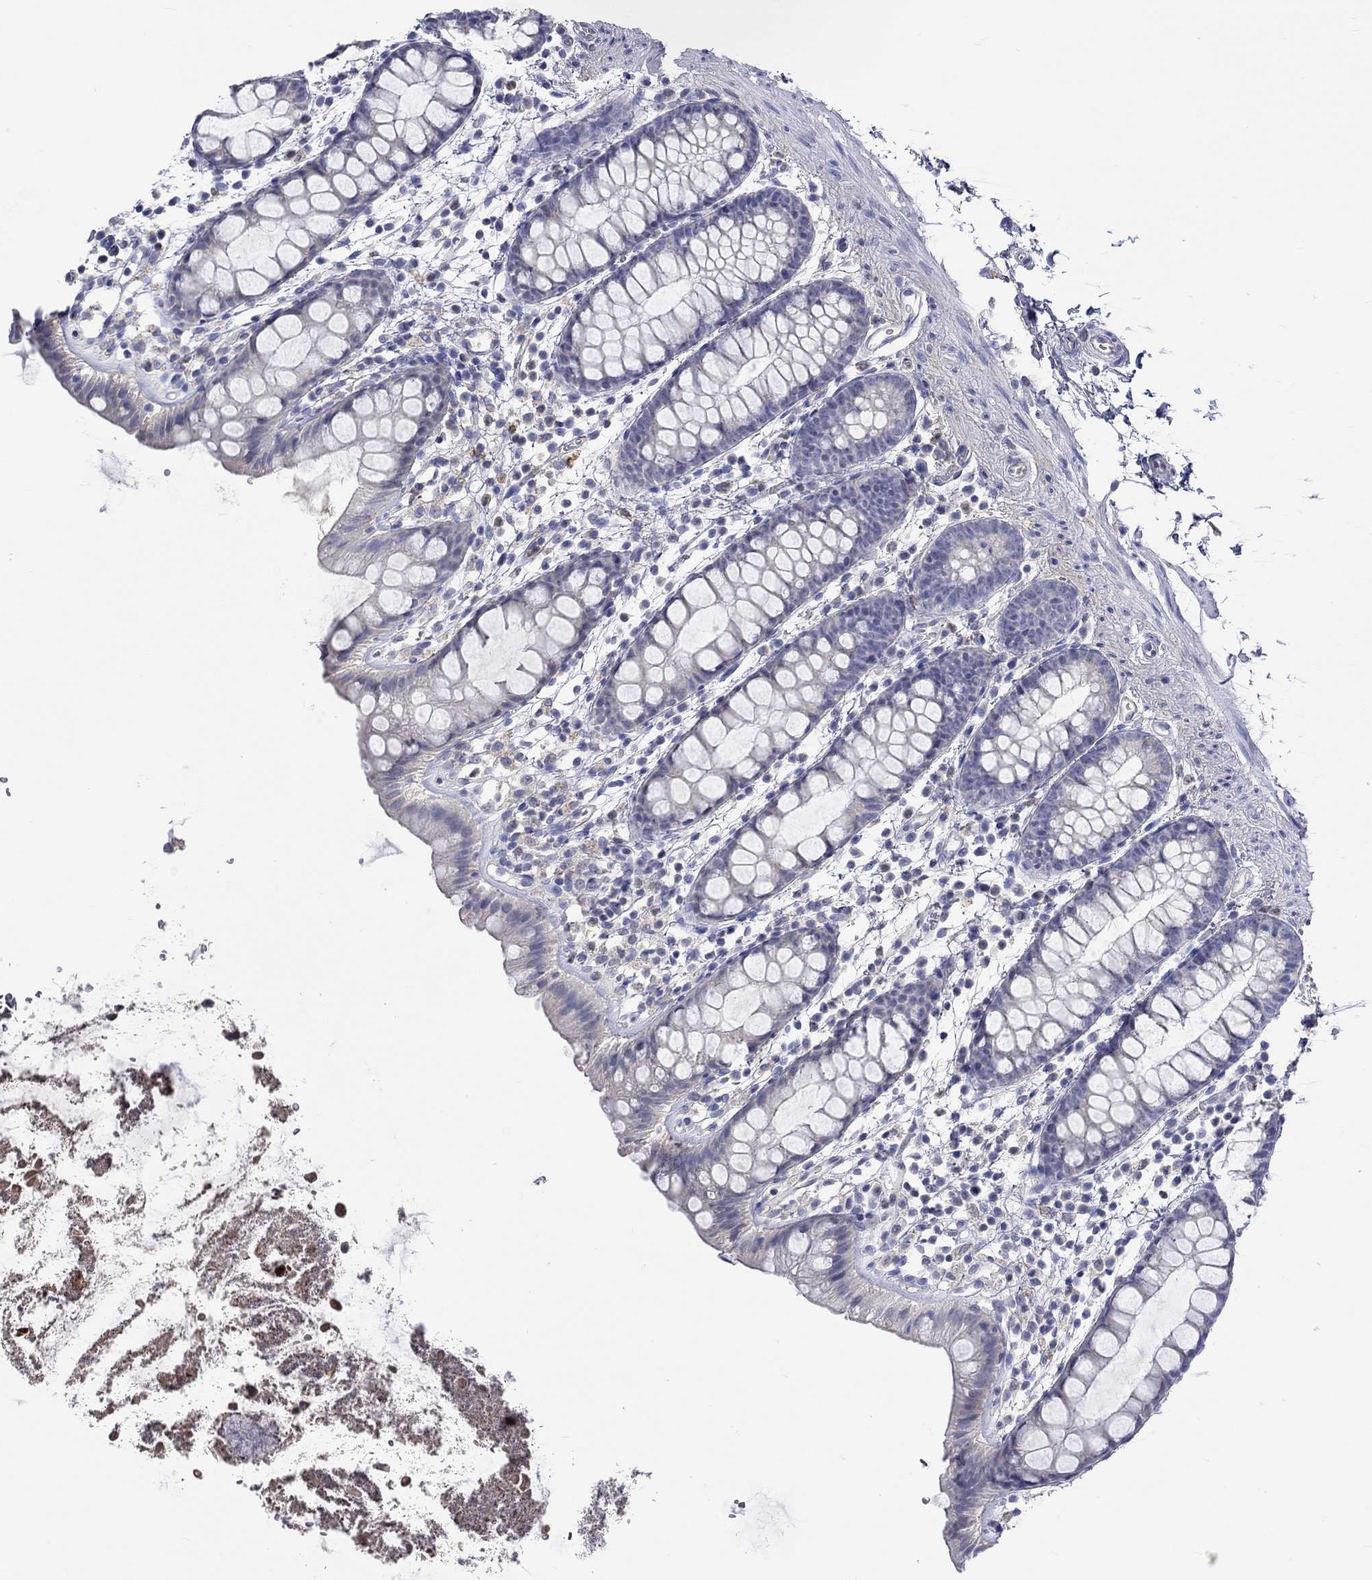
{"staining": {"intensity": "negative", "quantity": "none", "location": "none"}, "tissue": "rectum", "cell_type": "Glandular cells", "image_type": "normal", "snomed": [{"axis": "morphology", "description": "Normal tissue, NOS"}, {"axis": "topography", "description": "Rectum"}], "caption": "DAB (3,3'-diaminobenzidine) immunohistochemical staining of benign rectum displays no significant positivity in glandular cells.", "gene": "LRFN4", "patient": {"sex": "male", "age": 57}}